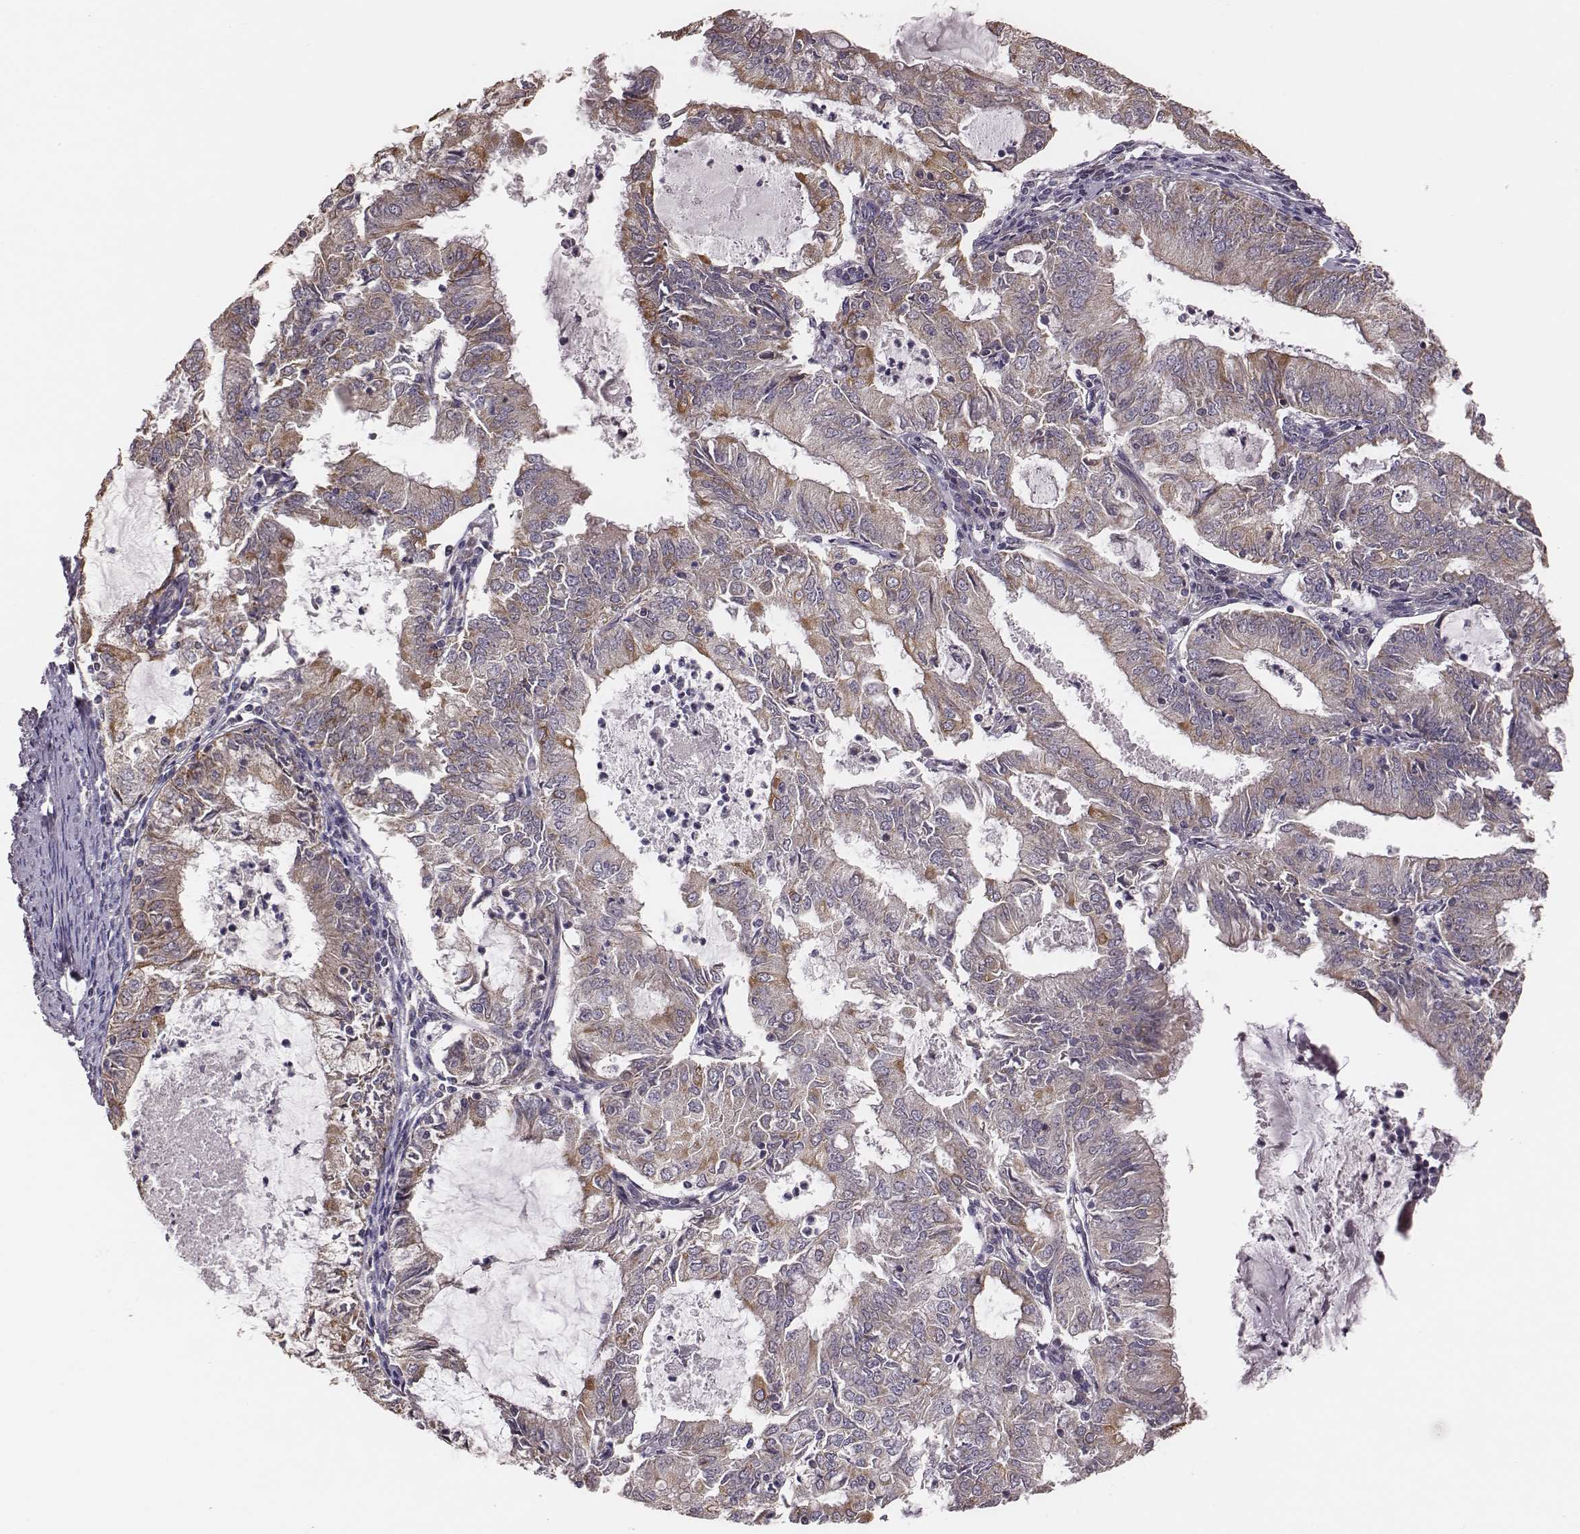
{"staining": {"intensity": "weak", "quantity": "25%-75%", "location": "cytoplasmic/membranous"}, "tissue": "endometrial cancer", "cell_type": "Tumor cells", "image_type": "cancer", "snomed": [{"axis": "morphology", "description": "Adenocarcinoma, NOS"}, {"axis": "topography", "description": "Endometrium"}], "caption": "A micrograph of adenocarcinoma (endometrial) stained for a protein displays weak cytoplasmic/membranous brown staining in tumor cells.", "gene": "HAVCR1", "patient": {"sex": "female", "age": 57}}